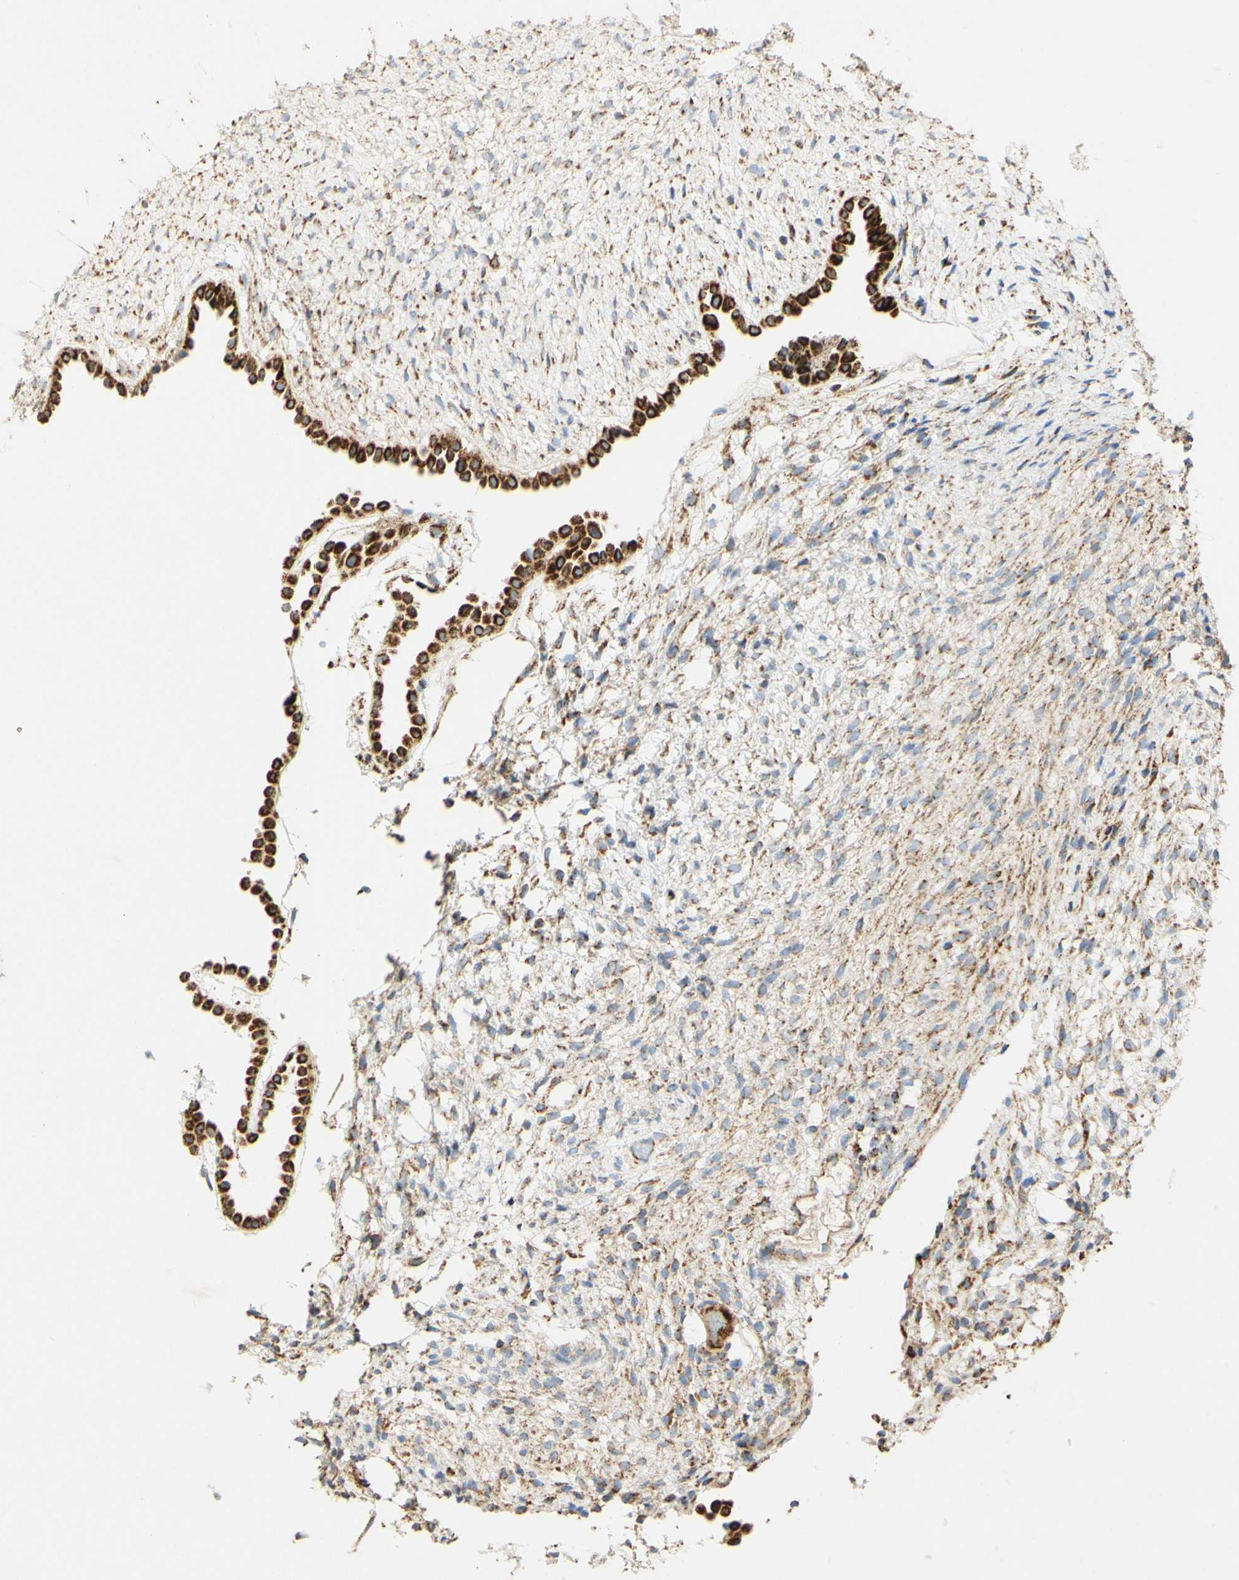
{"staining": {"intensity": "strong", "quantity": "25%-75%", "location": "cytoplasmic/membranous"}, "tissue": "ovary", "cell_type": "Follicle cells", "image_type": "normal", "snomed": [{"axis": "morphology", "description": "Normal tissue, NOS"}, {"axis": "morphology", "description": "Cyst, NOS"}, {"axis": "topography", "description": "Ovary"}], "caption": "DAB (3,3'-diaminobenzidine) immunohistochemical staining of normal human ovary shows strong cytoplasmic/membranous protein positivity in about 25%-75% of follicle cells.", "gene": "OXCT1", "patient": {"sex": "female", "age": 18}}